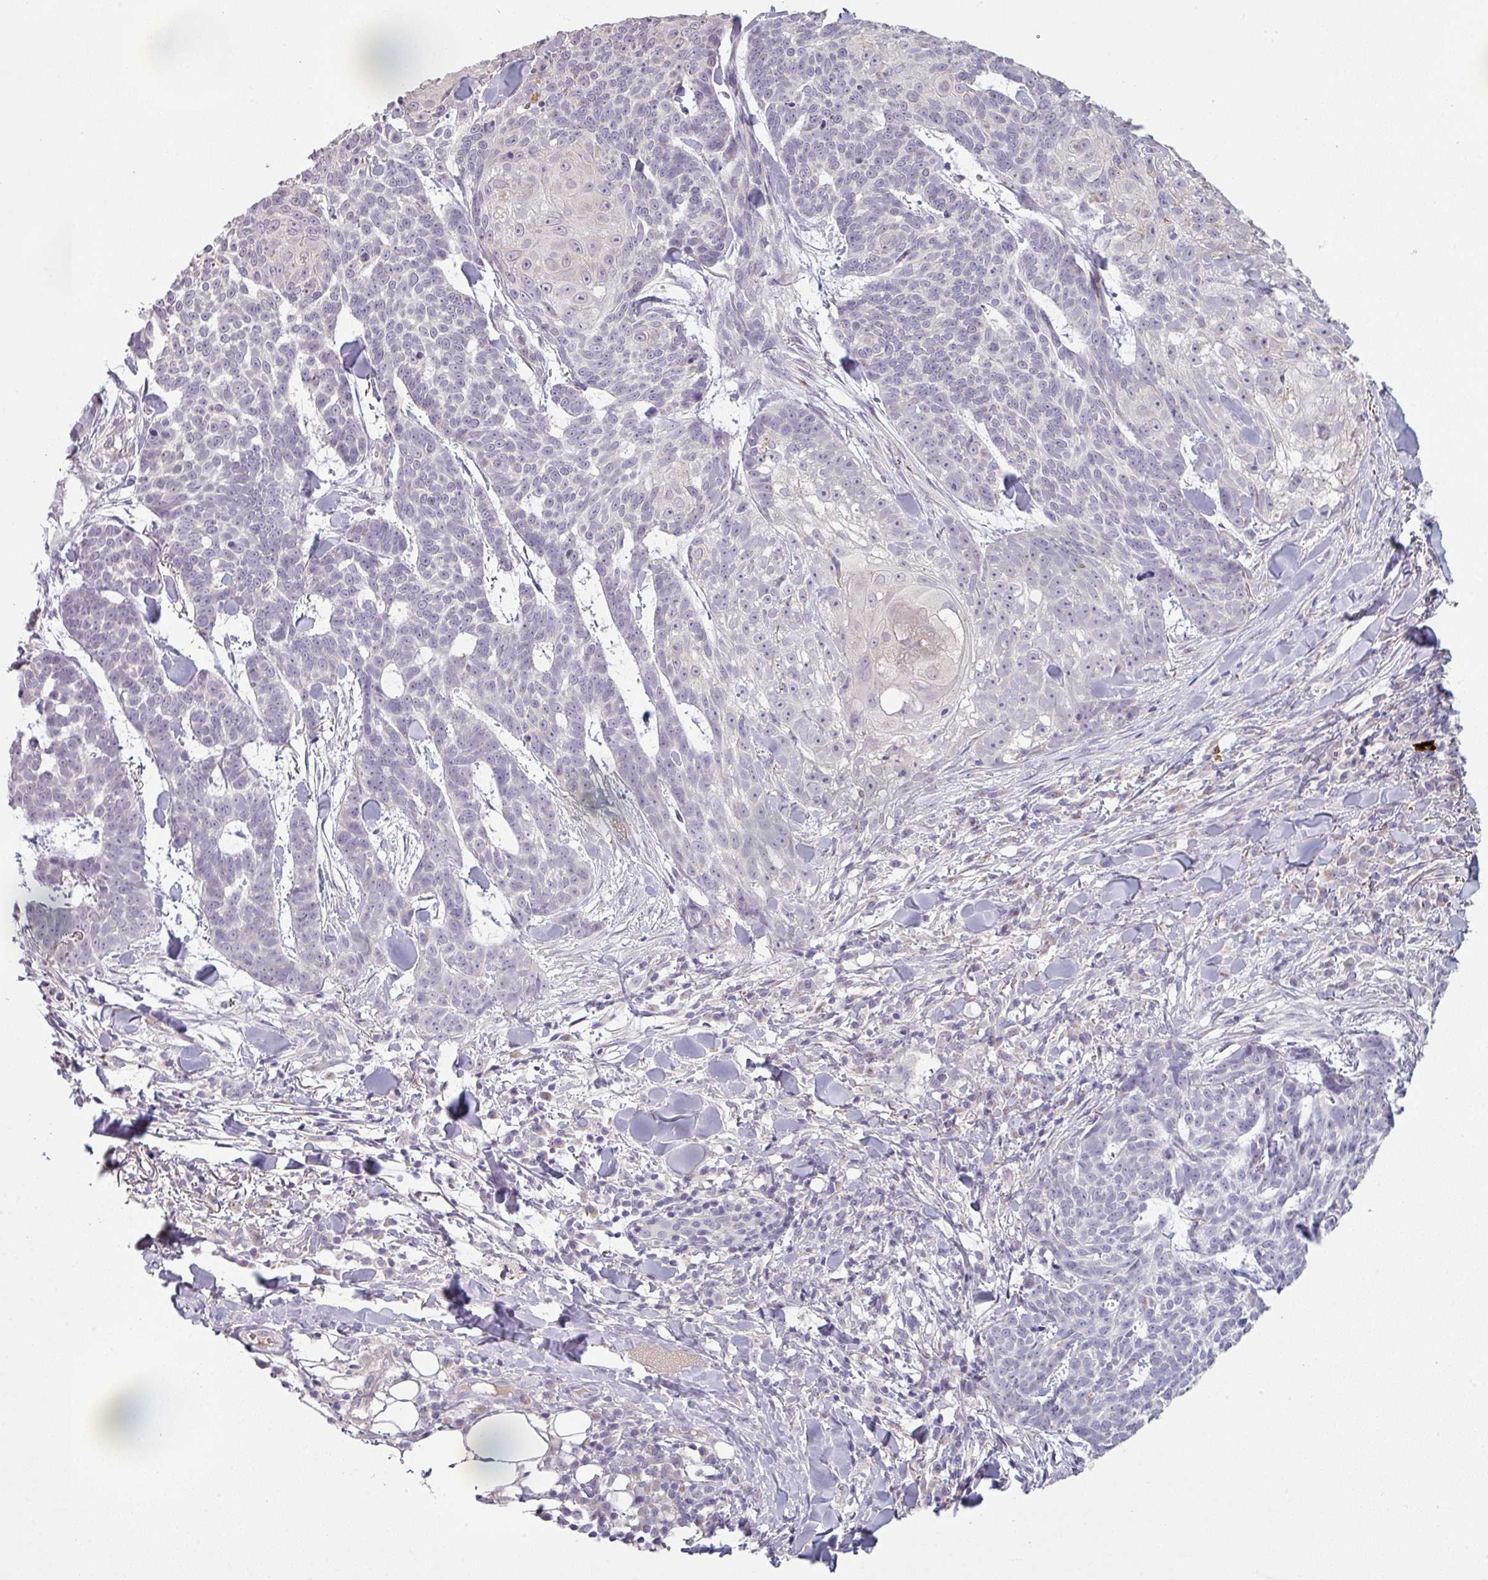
{"staining": {"intensity": "negative", "quantity": "none", "location": "none"}, "tissue": "skin cancer", "cell_type": "Tumor cells", "image_type": "cancer", "snomed": [{"axis": "morphology", "description": "Basal cell carcinoma"}, {"axis": "topography", "description": "Skin"}], "caption": "This photomicrograph is of skin cancer stained with immunohistochemistry to label a protein in brown with the nuclei are counter-stained blue. There is no expression in tumor cells.", "gene": "MAGEC3", "patient": {"sex": "female", "age": 93}}